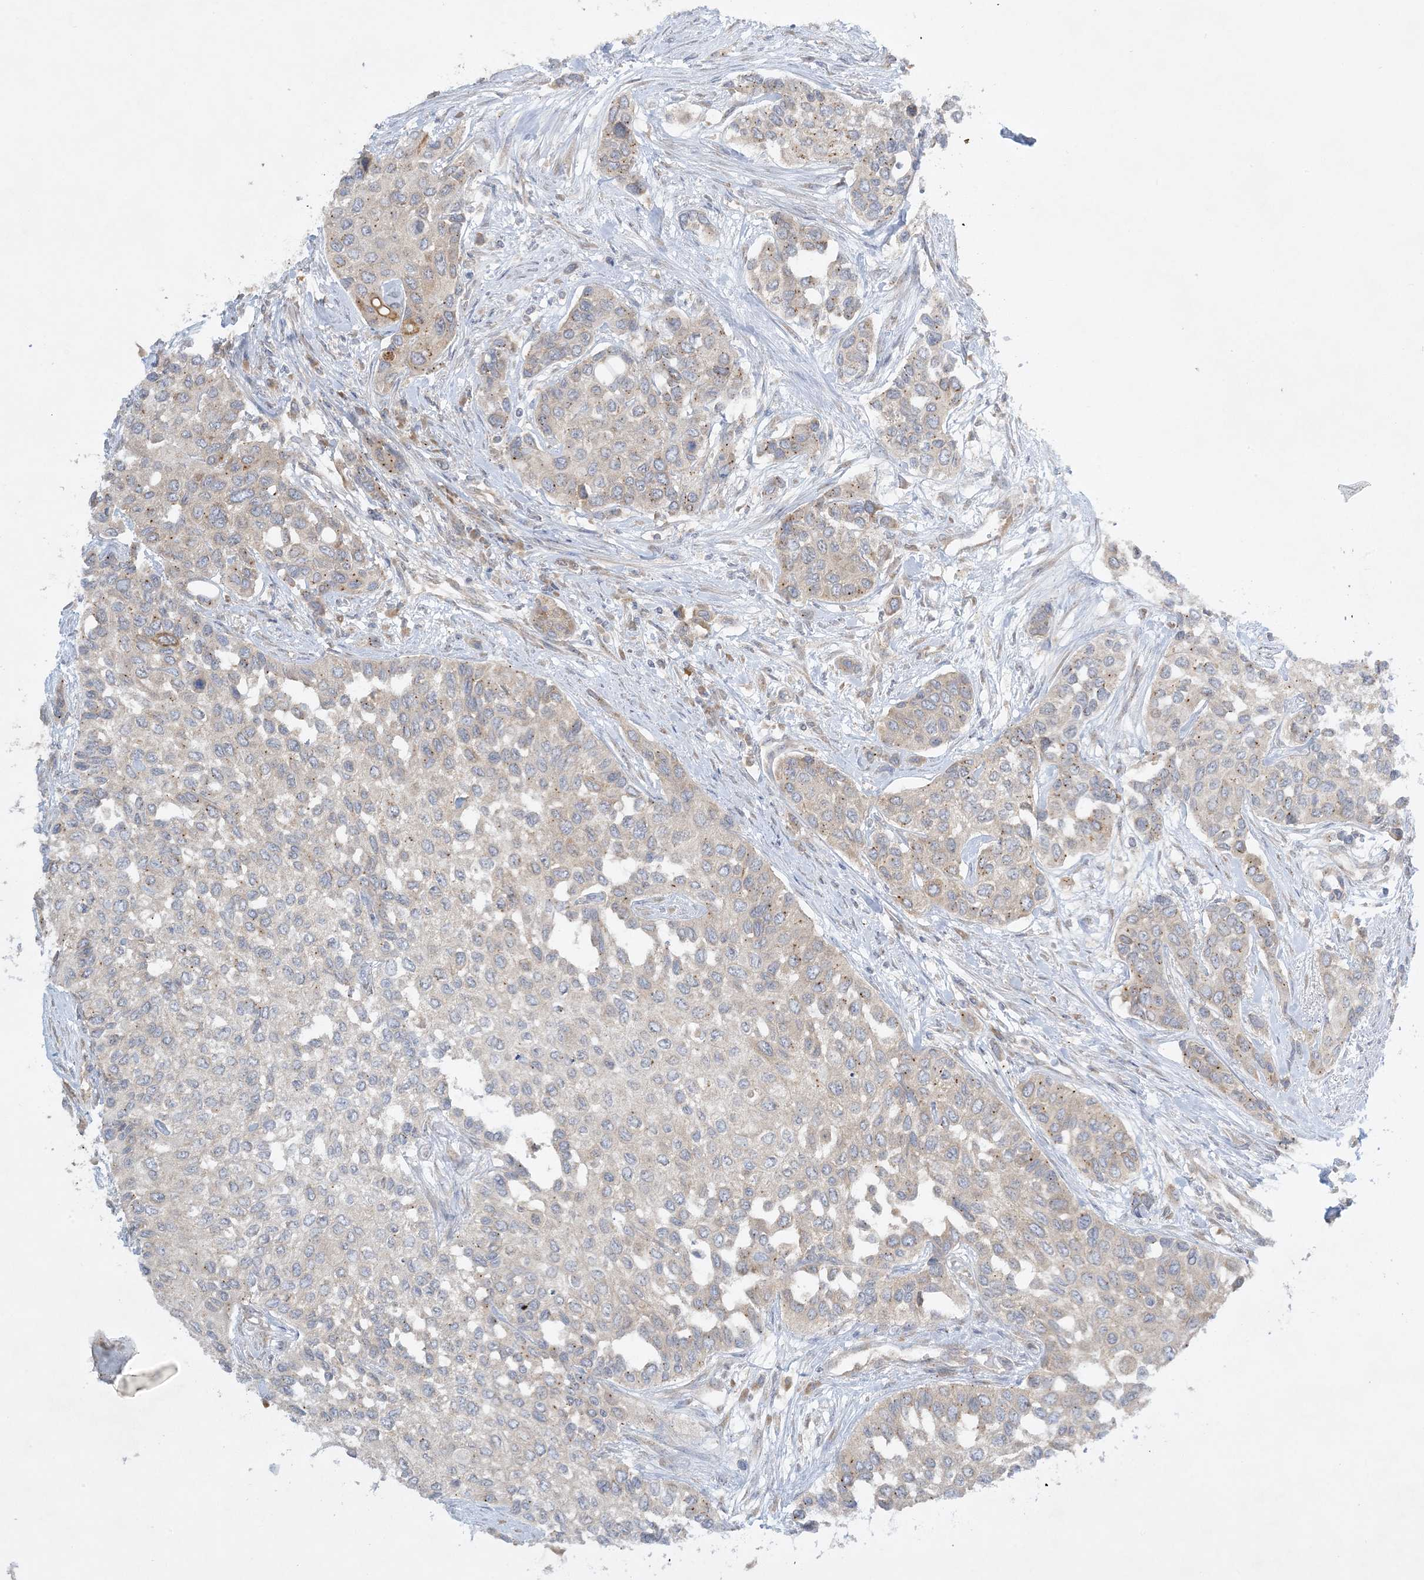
{"staining": {"intensity": "weak", "quantity": "<25%", "location": "cytoplasmic/membranous"}, "tissue": "urothelial cancer", "cell_type": "Tumor cells", "image_type": "cancer", "snomed": [{"axis": "morphology", "description": "Normal tissue, NOS"}, {"axis": "morphology", "description": "Urothelial carcinoma, High grade"}, {"axis": "topography", "description": "Vascular tissue"}, {"axis": "topography", "description": "Urinary bladder"}], "caption": "An immunohistochemistry (IHC) image of urothelial cancer is shown. There is no staining in tumor cells of urothelial cancer.", "gene": "RPP40", "patient": {"sex": "female", "age": 56}}